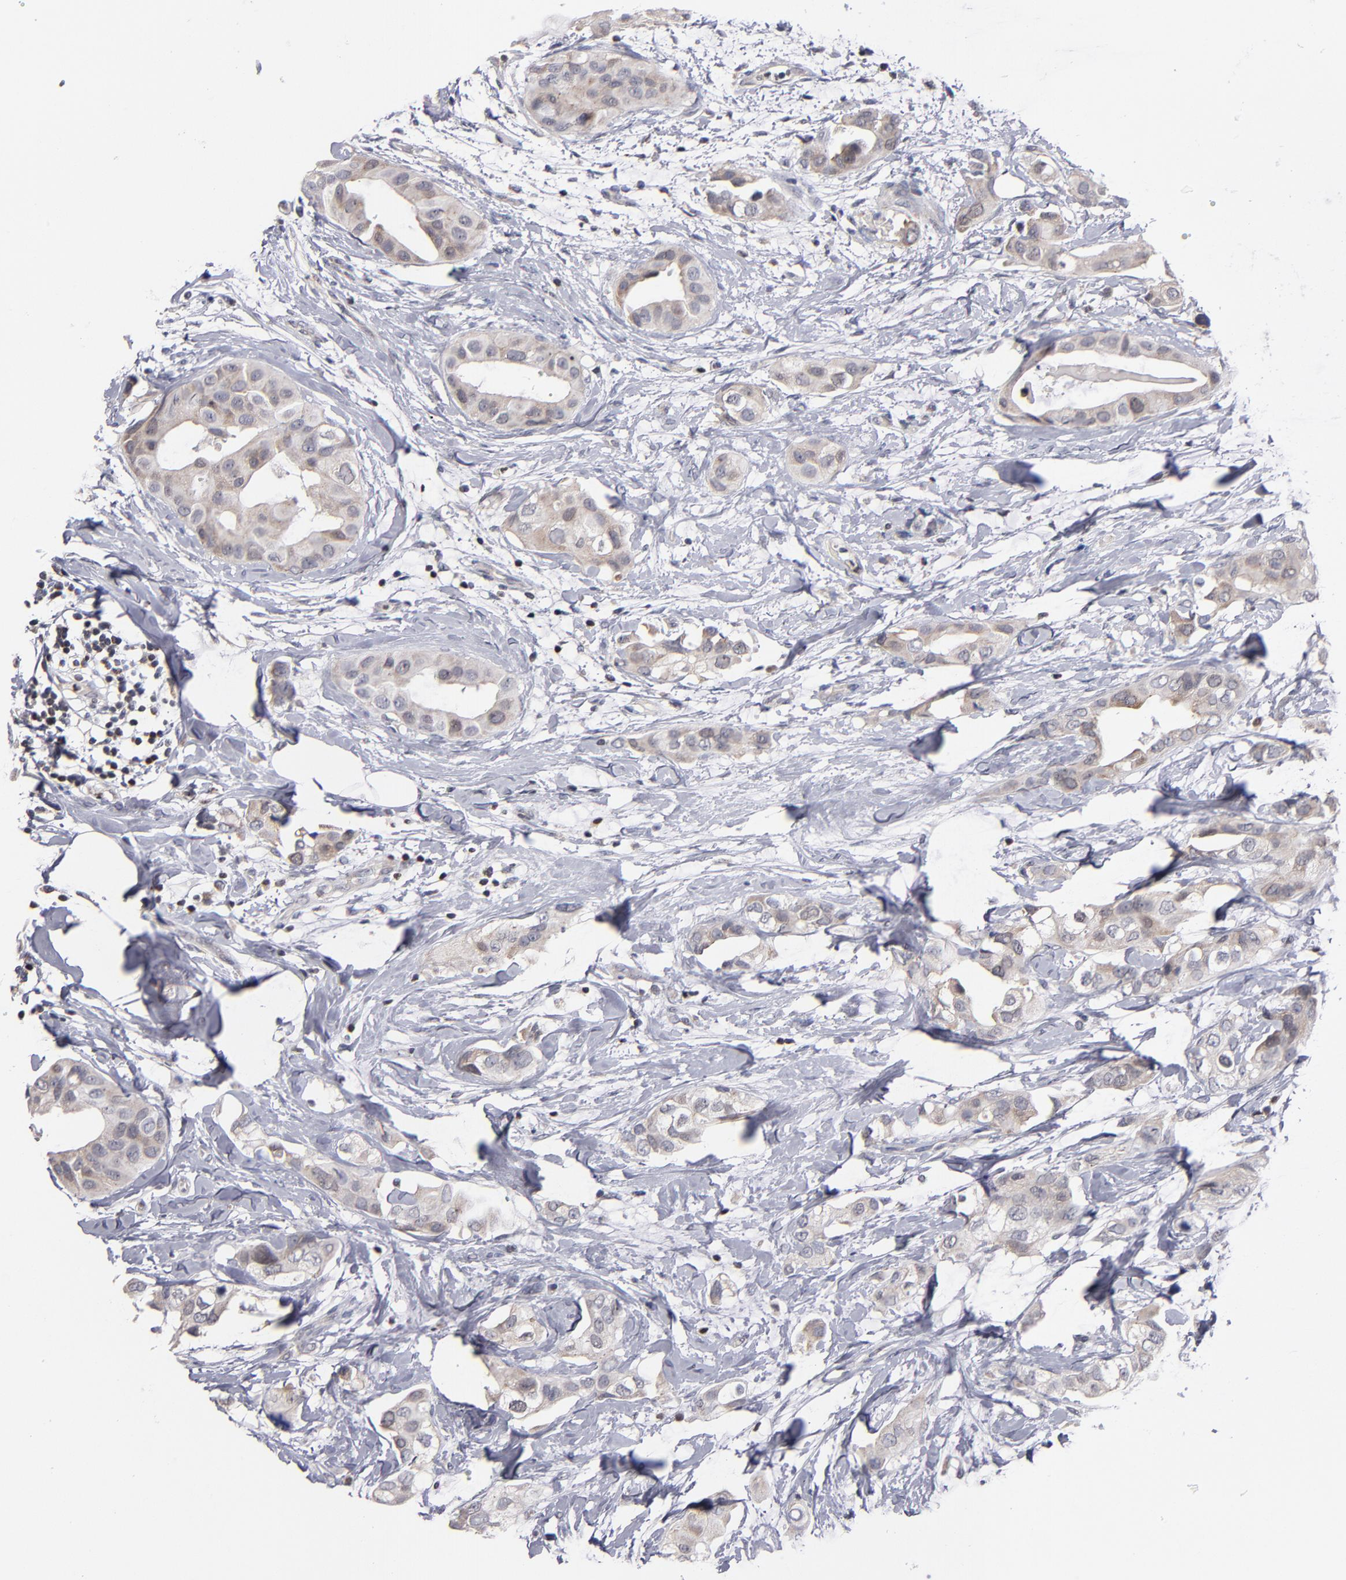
{"staining": {"intensity": "weak", "quantity": ">75%", "location": "cytoplasmic/membranous"}, "tissue": "breast cancer", "cell_type": "Tumor cells", "image_type": "cancer", "snomed": [{"axis": "morphology", "description": "Duct carcinoma"}, {"axis": "topography", "description": "Breast"}], "caption": "Breast infiltrating ductal carcinoma stained for a protein (brown) demonstrates weak cytoplasmic/membranous positive expression in approximately >75% of tumor cells.", "gene": "ODF2", "patient": {"sex": "female", "age": 40}}